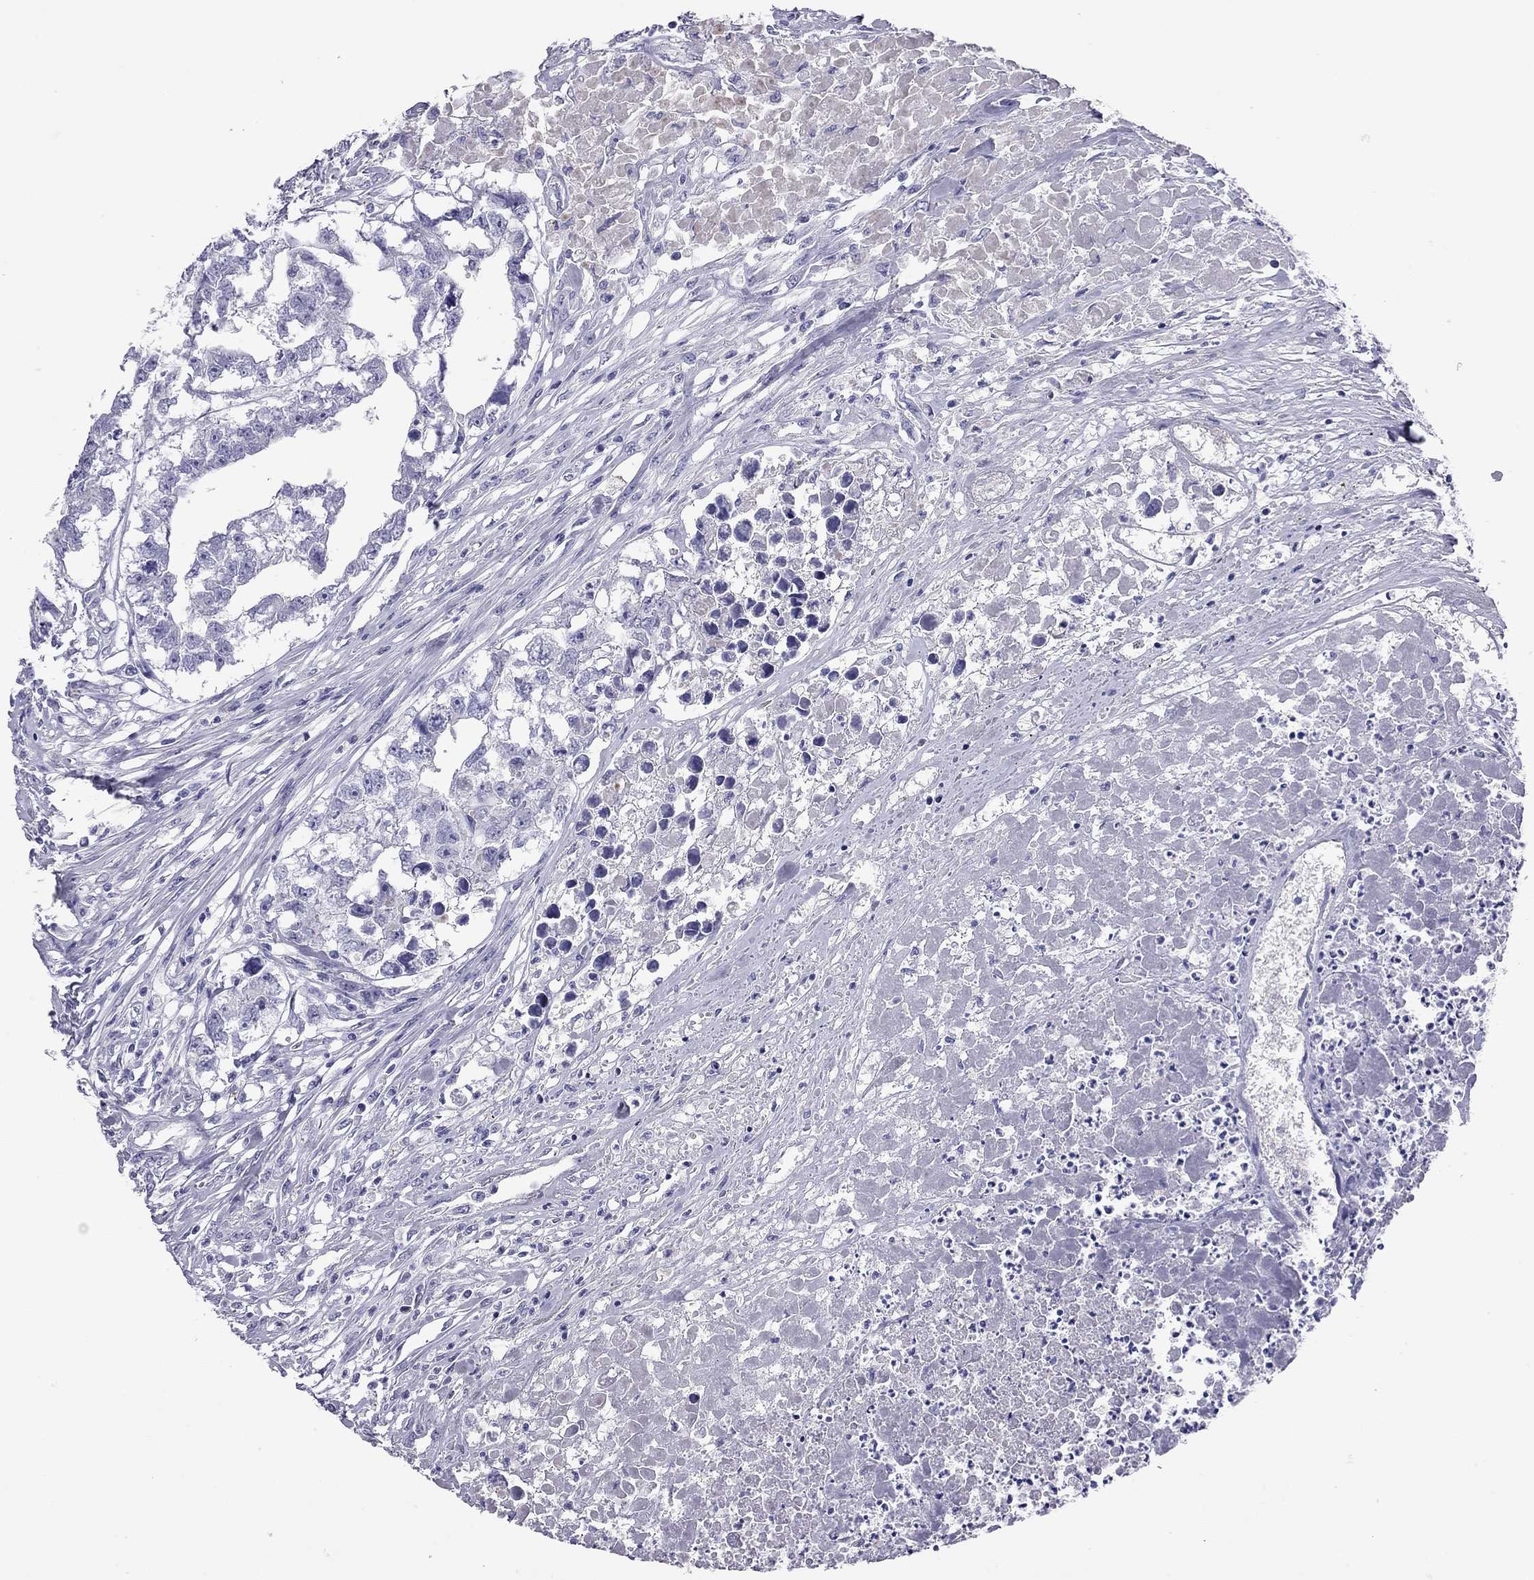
{"staining": {"intensity": "negative", "quantity": "none", "location": "none"}, "tissue": "testis cancer", "cell_type": "Tumor cells", "image_type": "cancer", "snomed": [{"axis": "morphology", "description": "Carcinoma, Embryonal, NOS"}, {"axis": "morphology", "description": "Teratoma, malignant, NOS"}, {"axis": "topography", "description": "Testis"}], "caption": "IHC of testis cancer displays no expression in tumor cells.", "gene": "ODF4", "patient": {"sex": "male", "age": 44}}